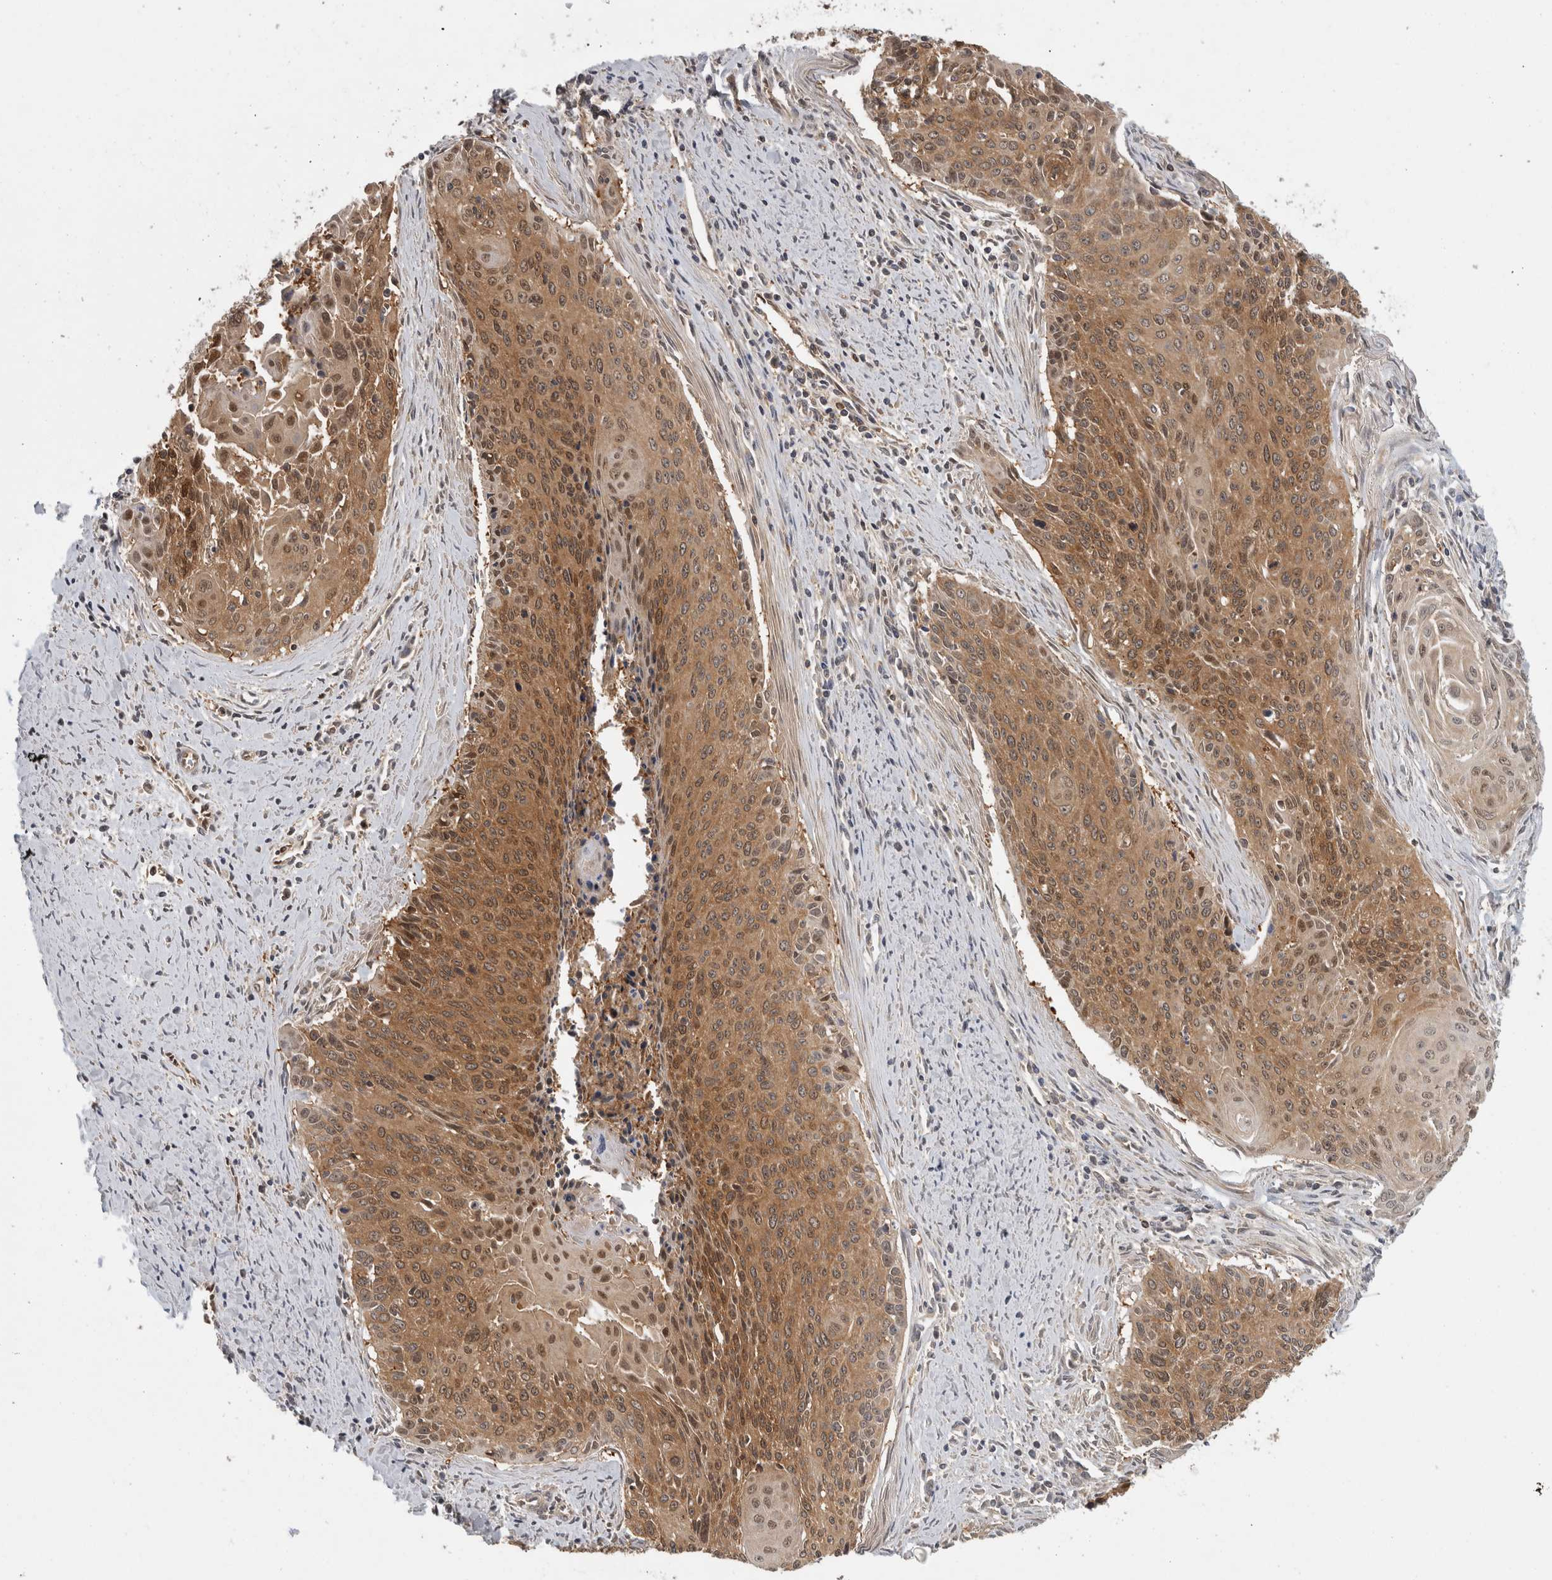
{"staining": {"intensity": "moderate", "quantity": ">75%", "location": "cytoplasmic/membranous,nuclear"}, "tissue": "cervical cancer", "cell_type": "Tumor cells", "image_type": "cancer", "snomed": [{"axis": "morphology", "description": "Squamous cell carcinoma, NOS"}, {"axis": "topography", "description": "Cervix"}], "caption": "Cervical squamous cell carcinoma stained for a protein demonstrates moderate cytoplasmic/membranous and nuclear positivity in tumor cells. Nuclei are stained in blue.", "gene": "ASTN2", "patient": {"sex": "female", "age": 55}}